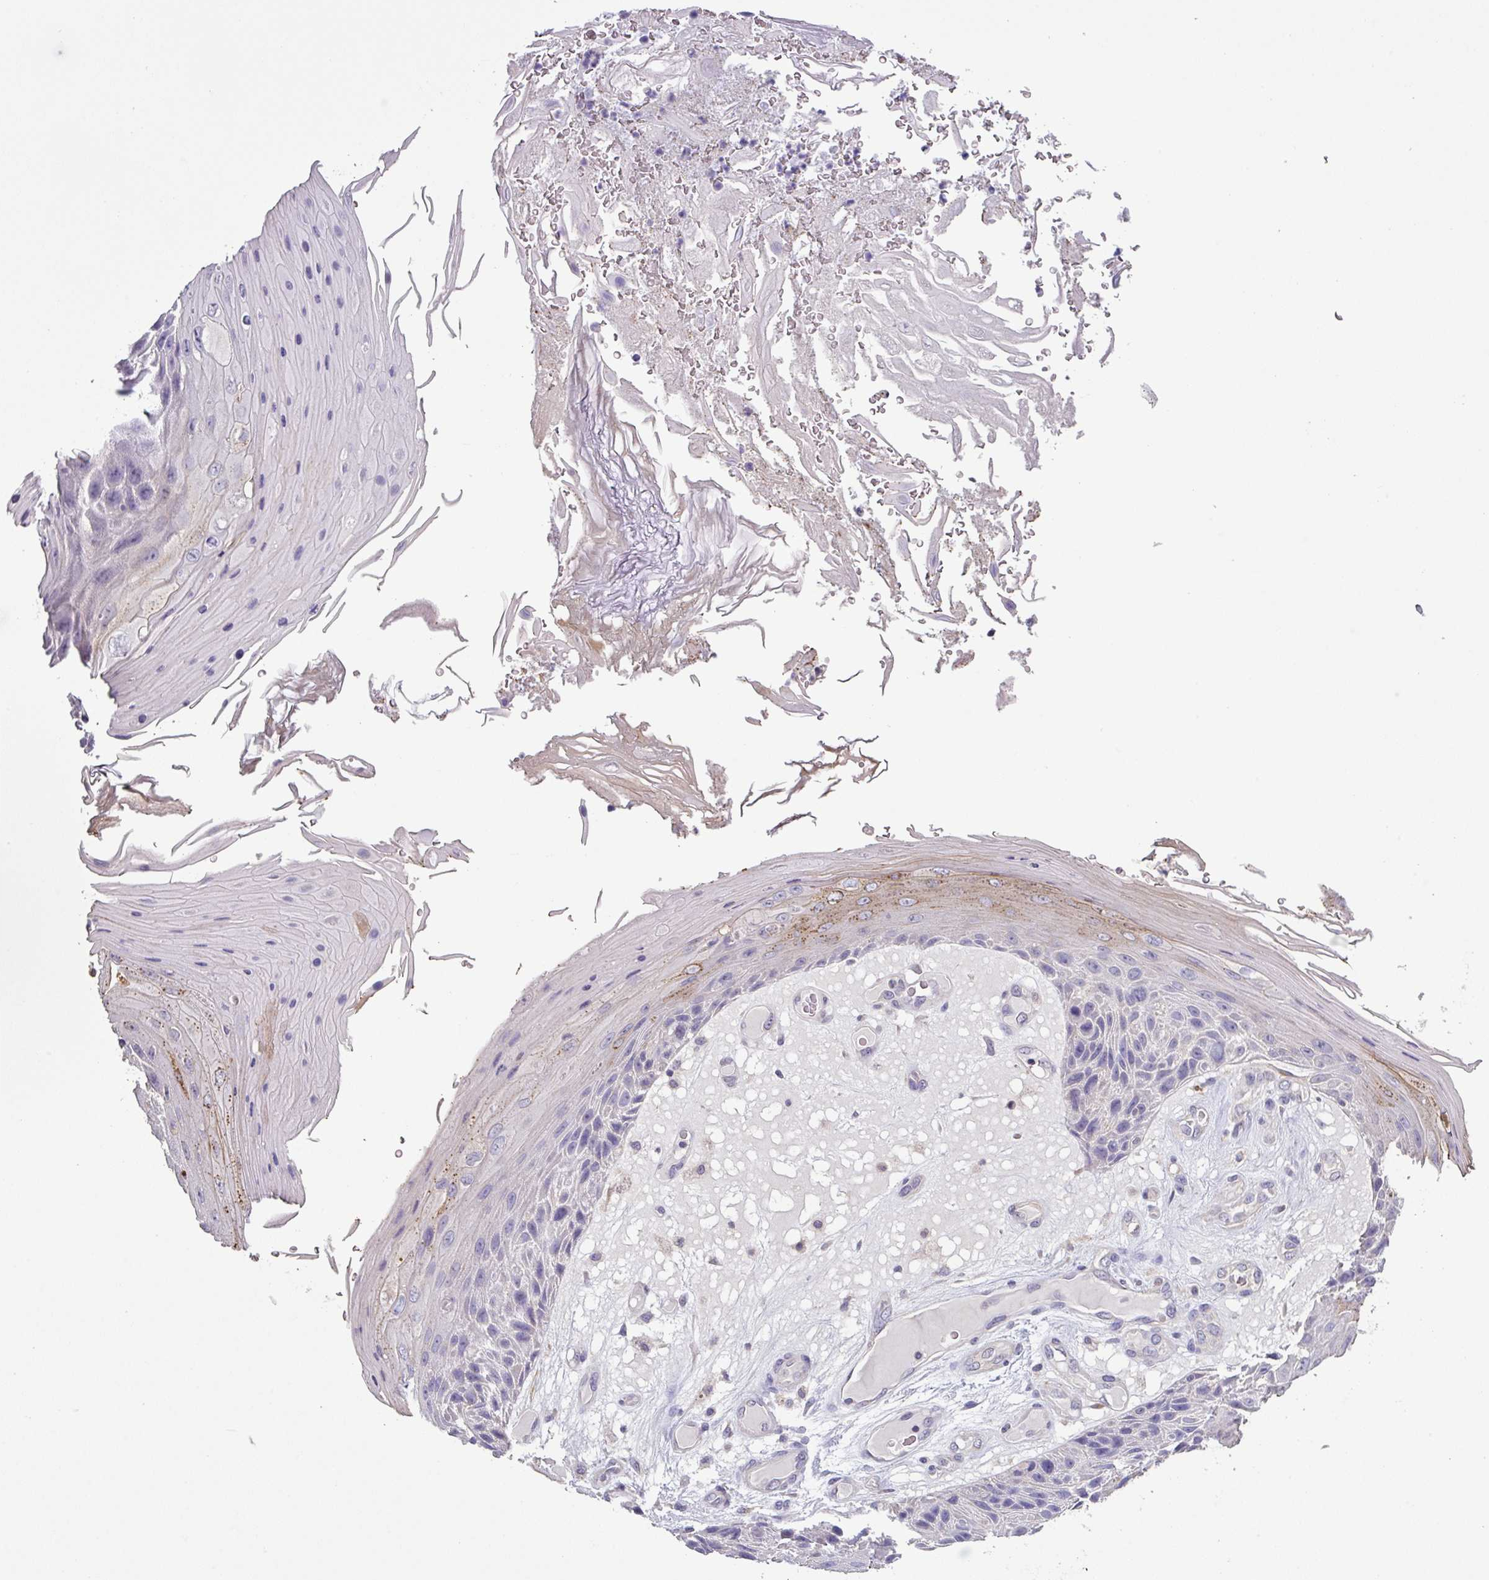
{"staining": {"intensity": "moderate", "quantity": "<25%", "location": "cytoplasmic/membranous"}, "tissue": "skin cancer", "cell_type": "Tumor cells", "image_type": "cancer", "snomed": [{"axis": "morphology", "description": "Squamous cell carcinoma, NOS"}, {"axis": "topography", "description": "Skin"}], "caption": "Immunohistochemistry (IHC) micrograph of squamous cell carcinoma (skin) stained for a protein (brown), which demonstrates low levels of moderate cytoplasmic/membranous expression in approximately <25% of tumor cells.", "gene": "ISLR", "patient": {"sex": "female", "age": 88}}